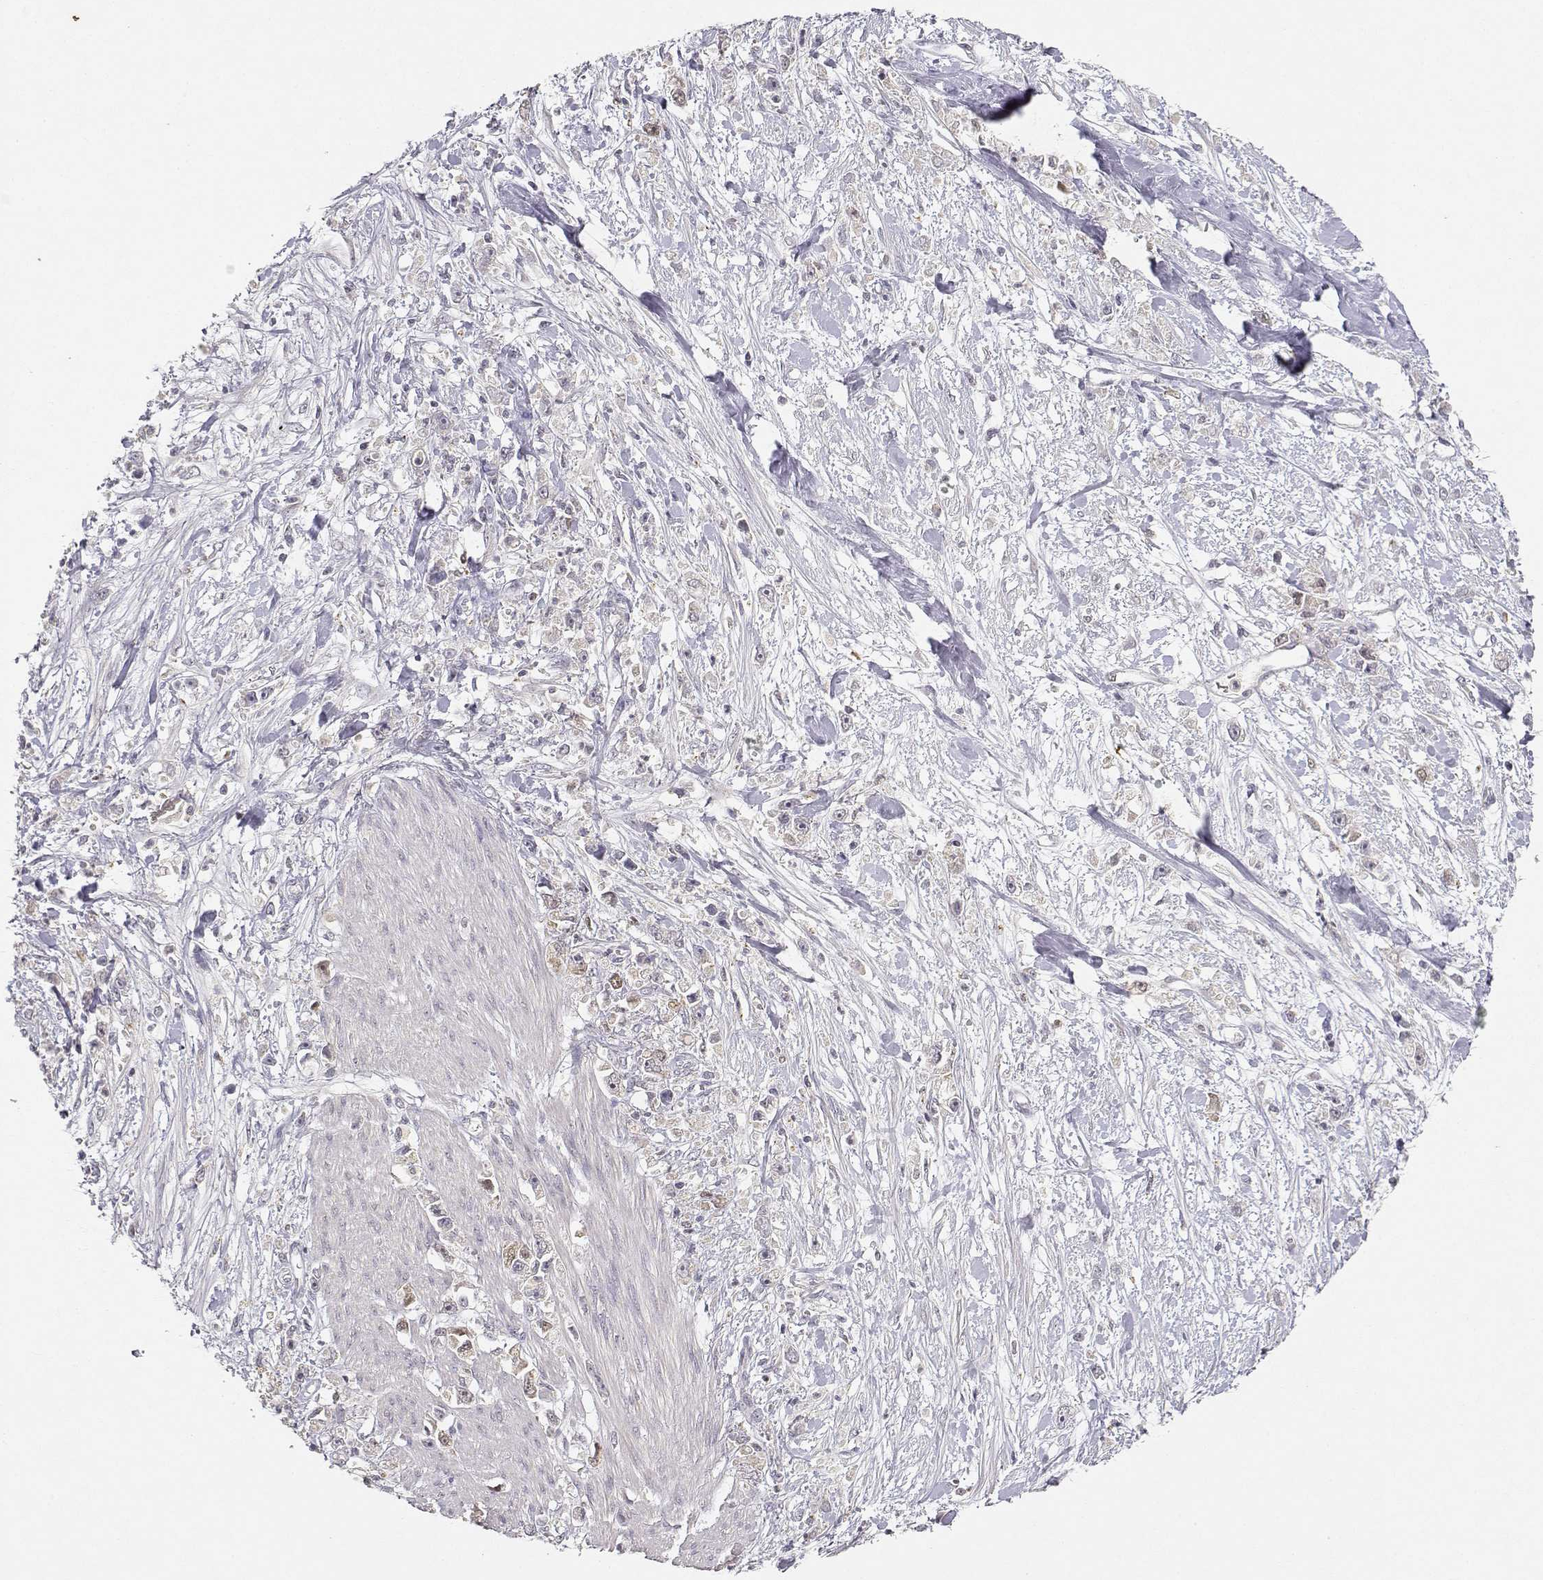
{"staining": {"intensity": "weak", "quantity": "<25%", "location": "nuclear"}, "tissue": "stomach cancer", "cell_type": "Tumor cells", "image_type": "cancer", "snomed": [{"axis": "morphology", "description": "Adenocarcinoma, NOS"}, {"axis": "topography", "description": "Stomach"}], "caption": "Immunohistochemistry of human adenocarcinoma (stomach) displays no staining in tumor cells. The staining was performed using DAB to visualize the protein expression in brown, while the nuclei were stained in blue with hematoxylin (Magnification: 20x).", "gene": "RAD51", "patient": {"sex": "female", "age": 59}}